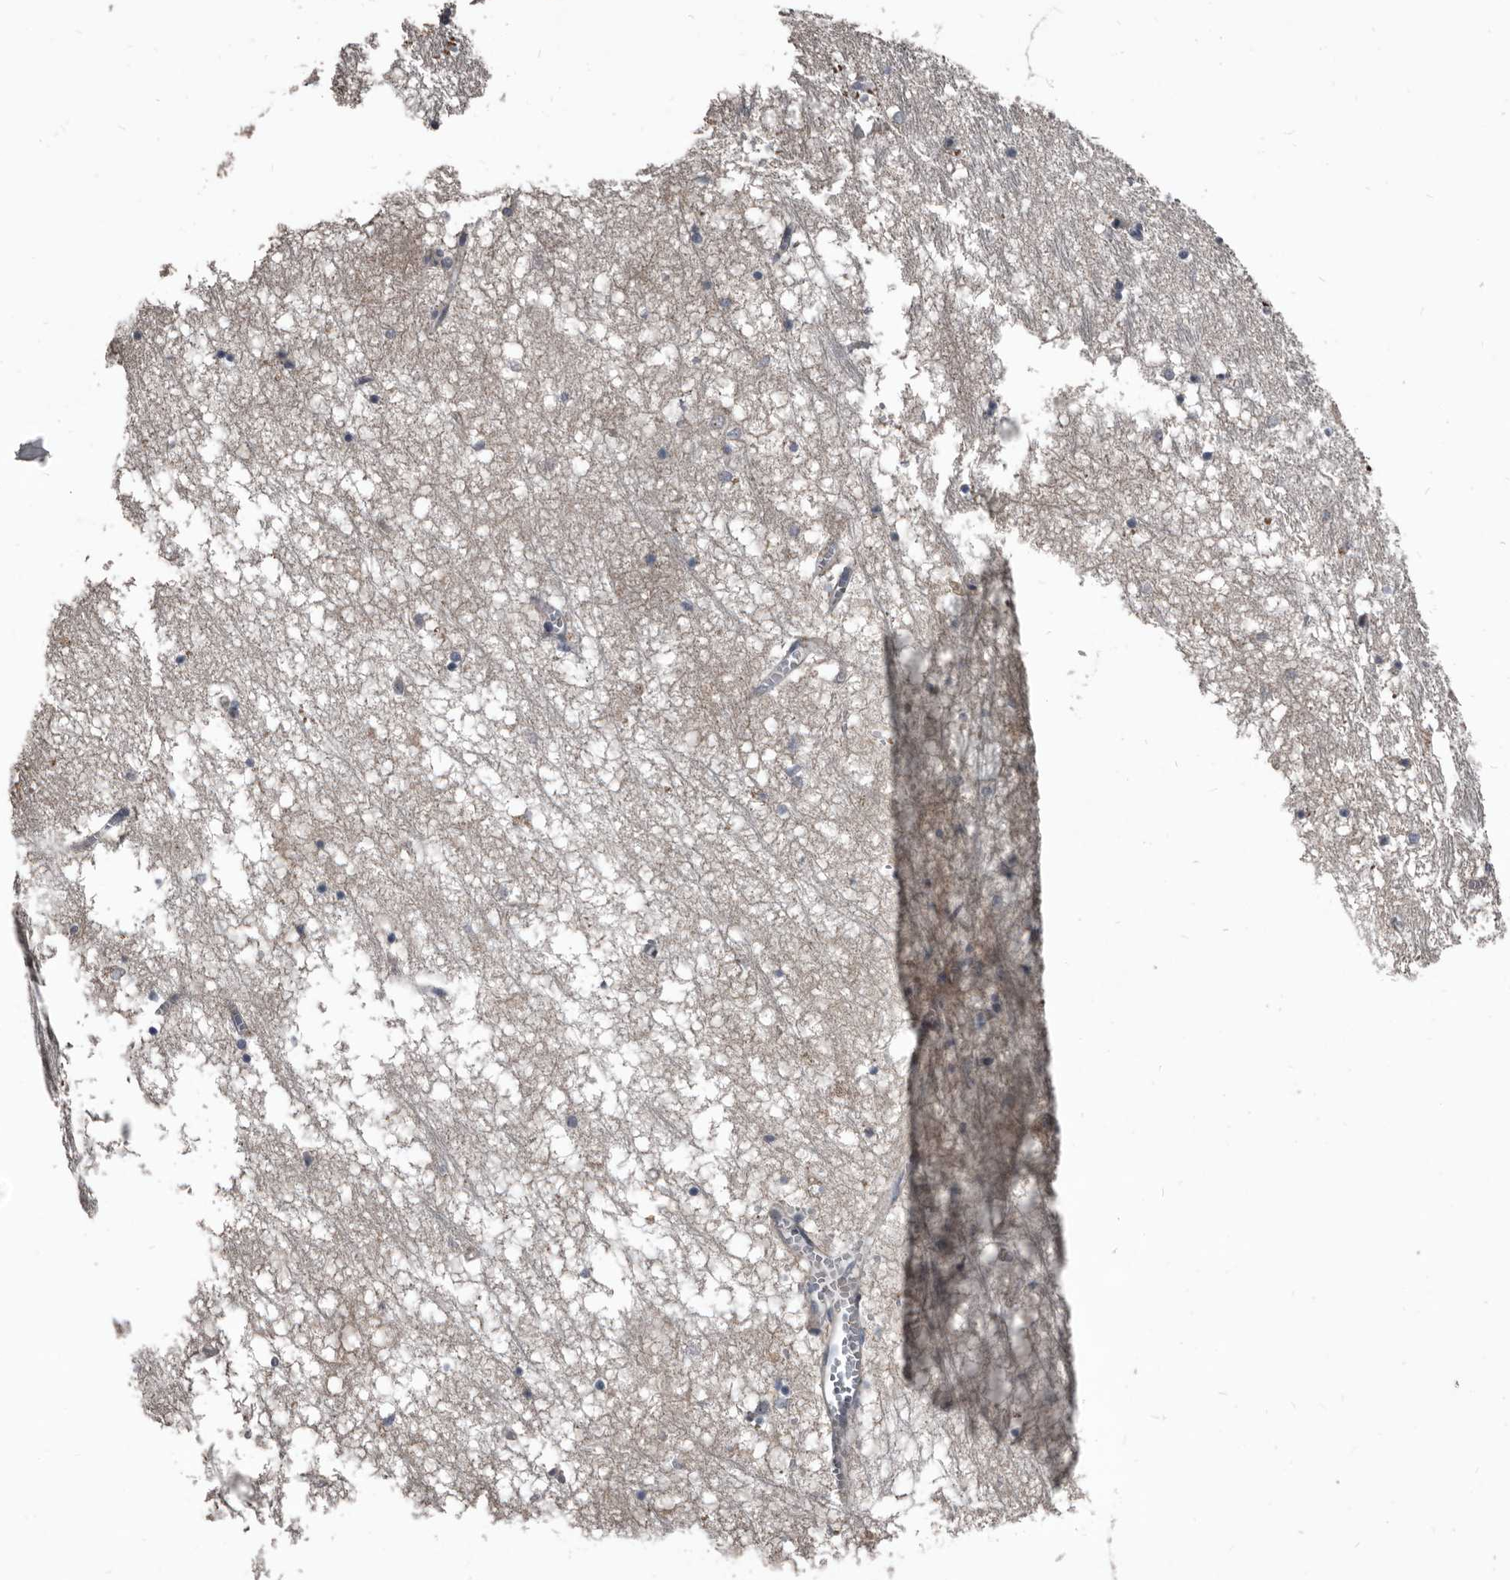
{"staining": {"intensity": "negative", "quantity": "none", "location": "none"}, "tissue": "hippocampus", "cell_type": "Glial cells", "image_type": "normal", "snomed": [{"axis": "morphology", "description": "Normal tissue, NOS"}, {"axis": "topography", "description": "Hippocampus"}], "caption": "Histopathology image shows no protein expression in glial cells of normal hippocampus. (Brightfield microscopy of DAB immunohistochemistry at high magnification).", "gene": "DHPS", "patient": {"sex": "male", "age": 70}}